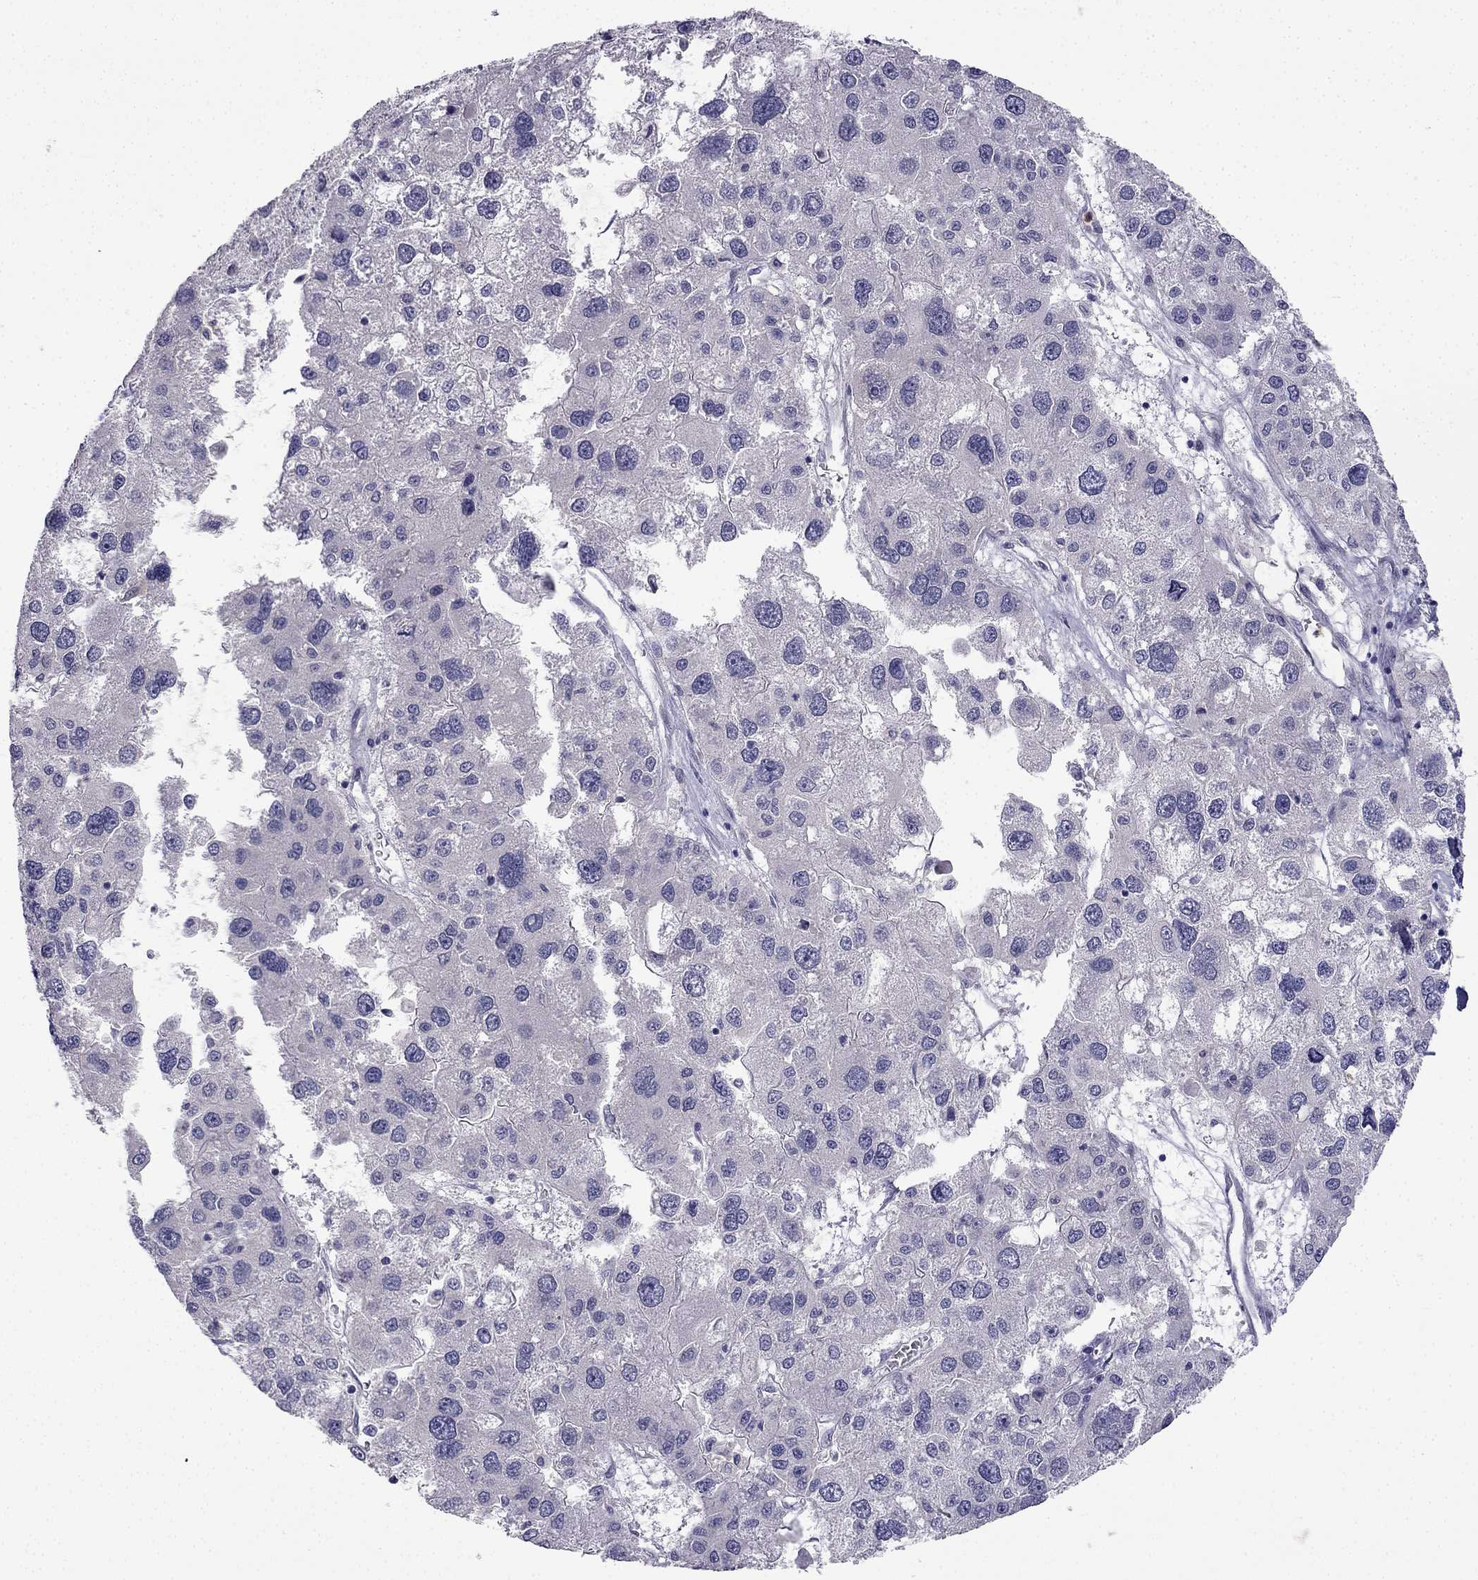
{"staining": {"intensity": "negative", "quantity": "none", "location": "none"}, "tissue": "liver cancer", "cell_type": "Tumor cells", "image_type": "cancer", "snomed": [{"axis": "morphology", "description": "Carcinoma, Hepatocellular, NOS"}, {"axis": "topography", "description": "Liver"}], "caption": "IHC image of neoplastic tissue: human liver hepatocellular carcinoma stained with DAB exhibits no significant protein expression in tumor cells.", "gene": "C16orf89", "patient": {"sex": "male", "age": 73}}